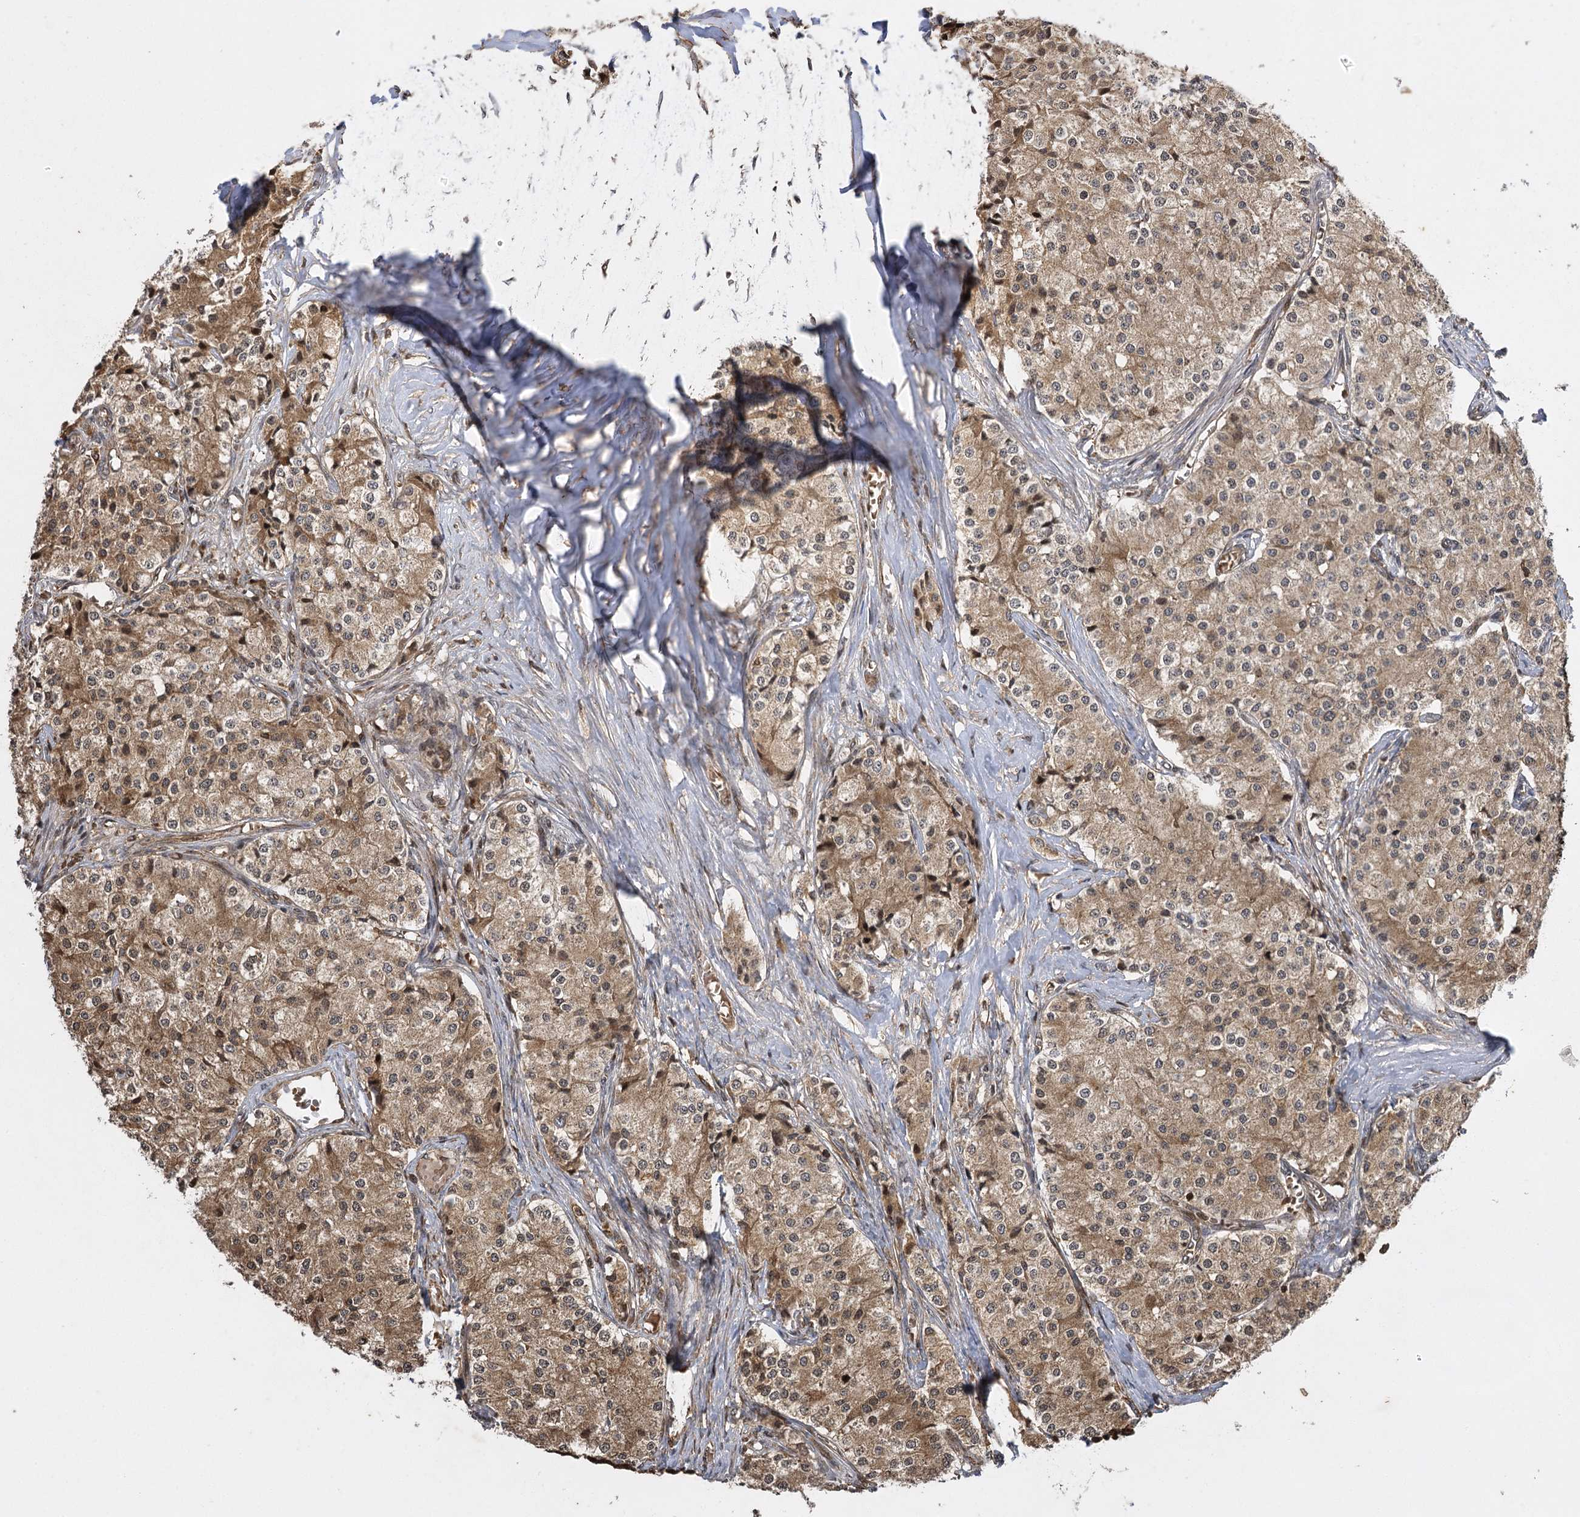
{"staining": {"intensity": "moderate", "quantity": ">75%", "location": "cytoplasmic/membranous"}, "tissue": "carcinoid", "cell_type": "Tumor cells", "image_type": "cancer", "snomed": [{"axis": "morphology", "description": "Carcinoid, malignant, NOS"}, {"axis": "topography", "description": "Colon"}], "caption": "The photomicrograph exhibits a brown stain indicating the presence of a protein in the cytoplasmic/membranous of tumor cells in carcinoid.", "gene": "IL11RA", "patient": {"sex": "female", "age": 52}}